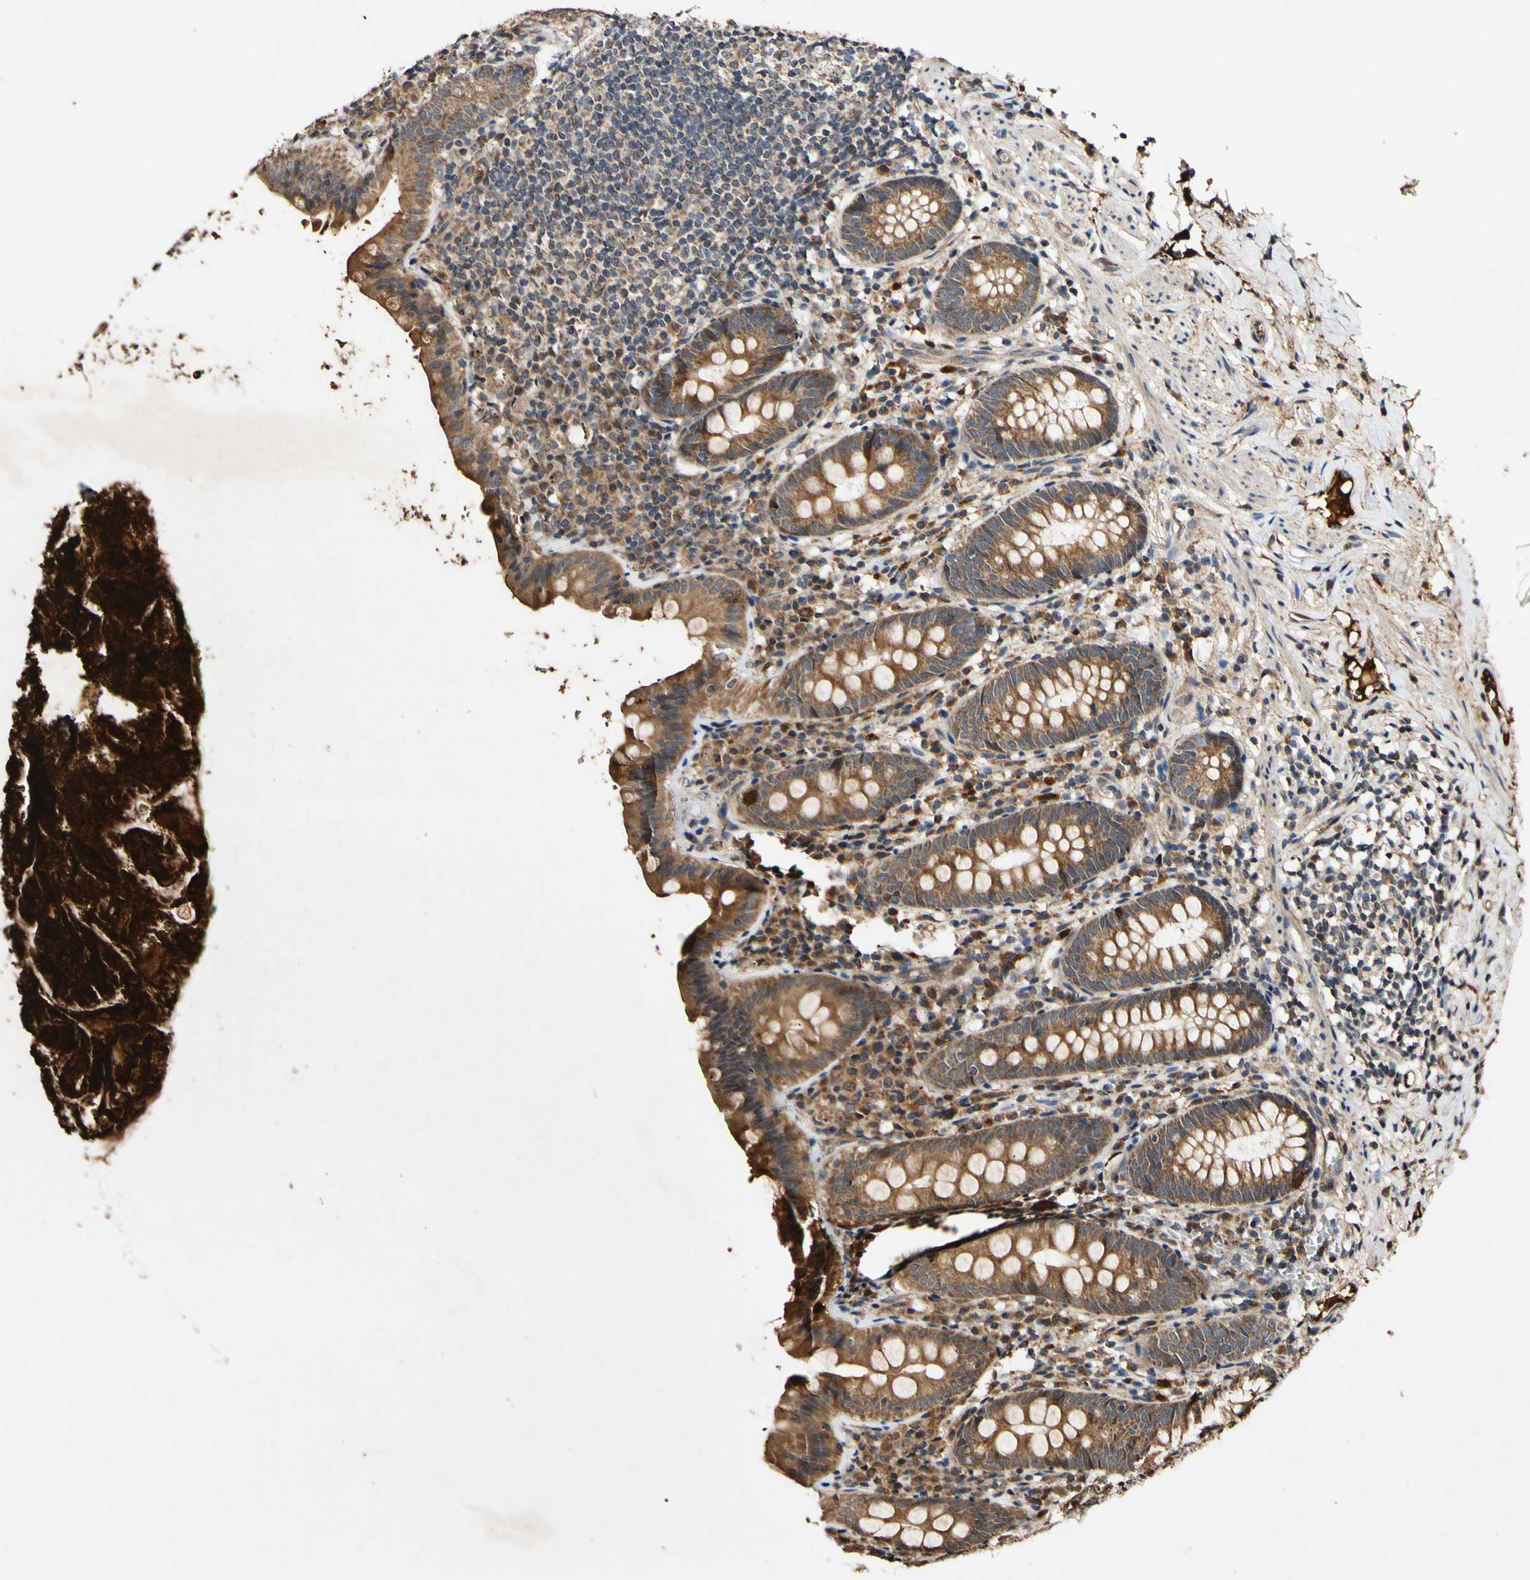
{"staining": {"intensity": "moderate", "quantity": ">75%", "location": "cytoplasmic/membranous"}, "tissue": "appendix", "cell_type": "Glandular cells", "image_type": "normal", "snomed": [{"axis": "morphology", "description": "Normal tissue, NOS"}, {"axis": "topography", "description": "Appendix"}], "caption": "Moderate cytoplasmic/membranous protein staining is seen in about >75% of glandular cells in appendix. The staining was performed using DAB (3,3'-diaminobenzidine) to visualize the protein expression in brown, while the nuclei were stained in blue with hematoxylin (Magnification: 20x).", "gene": "PLAT", "patient": {"sex": "male", "age": 52}}